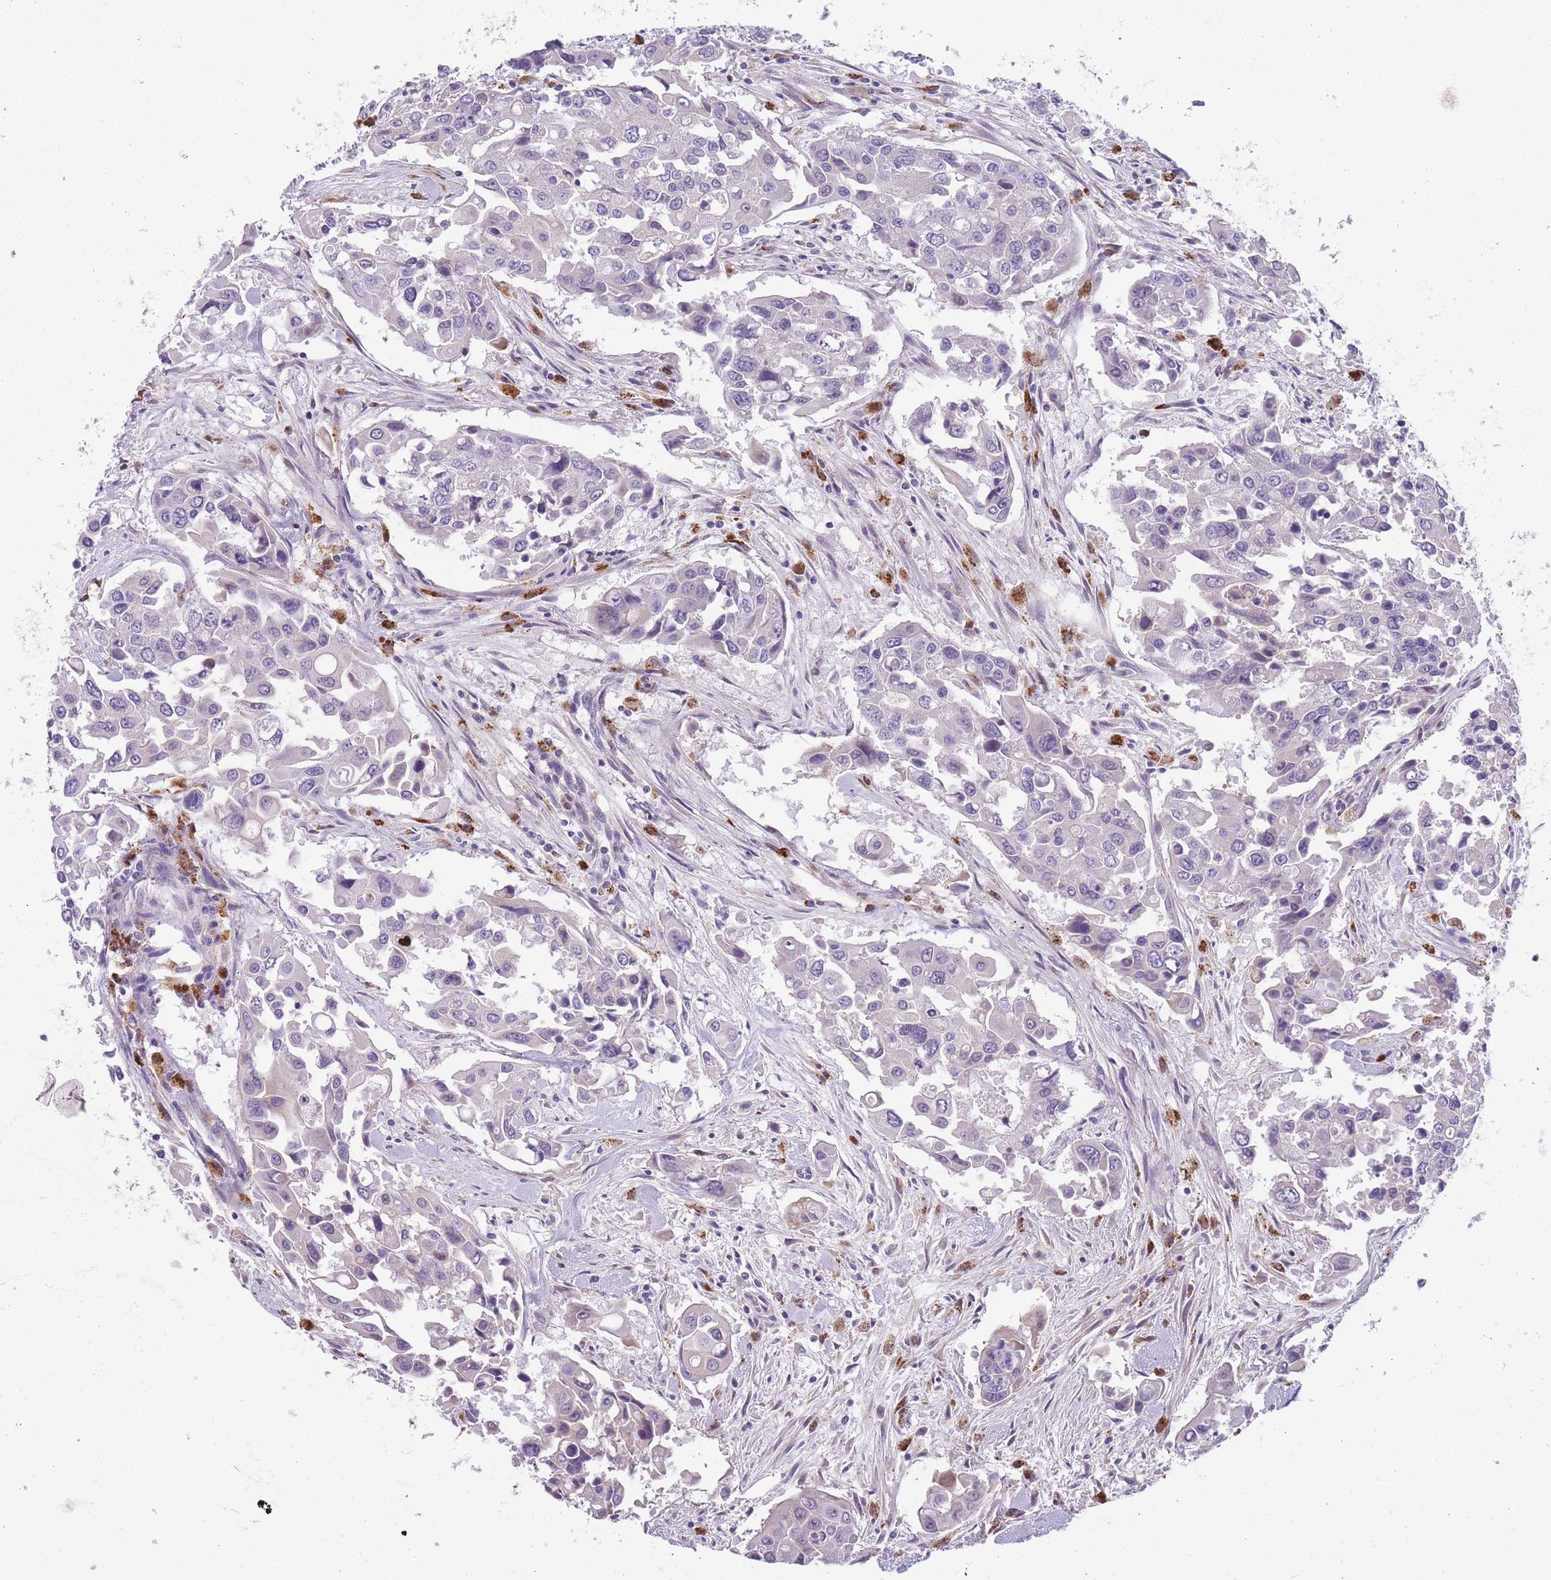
{"staining": {"intensity": "negative", "quantity": "none", "location": "none"}, "tissue": "colorectal cancer", "cell_type": "Tumor cells", "image_type": "cancer", "snomed": [{"axis": "morphology", "description": "Adenocarcinoma, NOS"}, {"axis": "topography", "description": "Colon"}], "caption": "High power microscopy photomicrograph of an IHC image of colorectal adenocarcinoma, revealing no significant staining in tumor cells.", "gene": "GNAT1", "patient": {"sex": "male", "age": 77}}